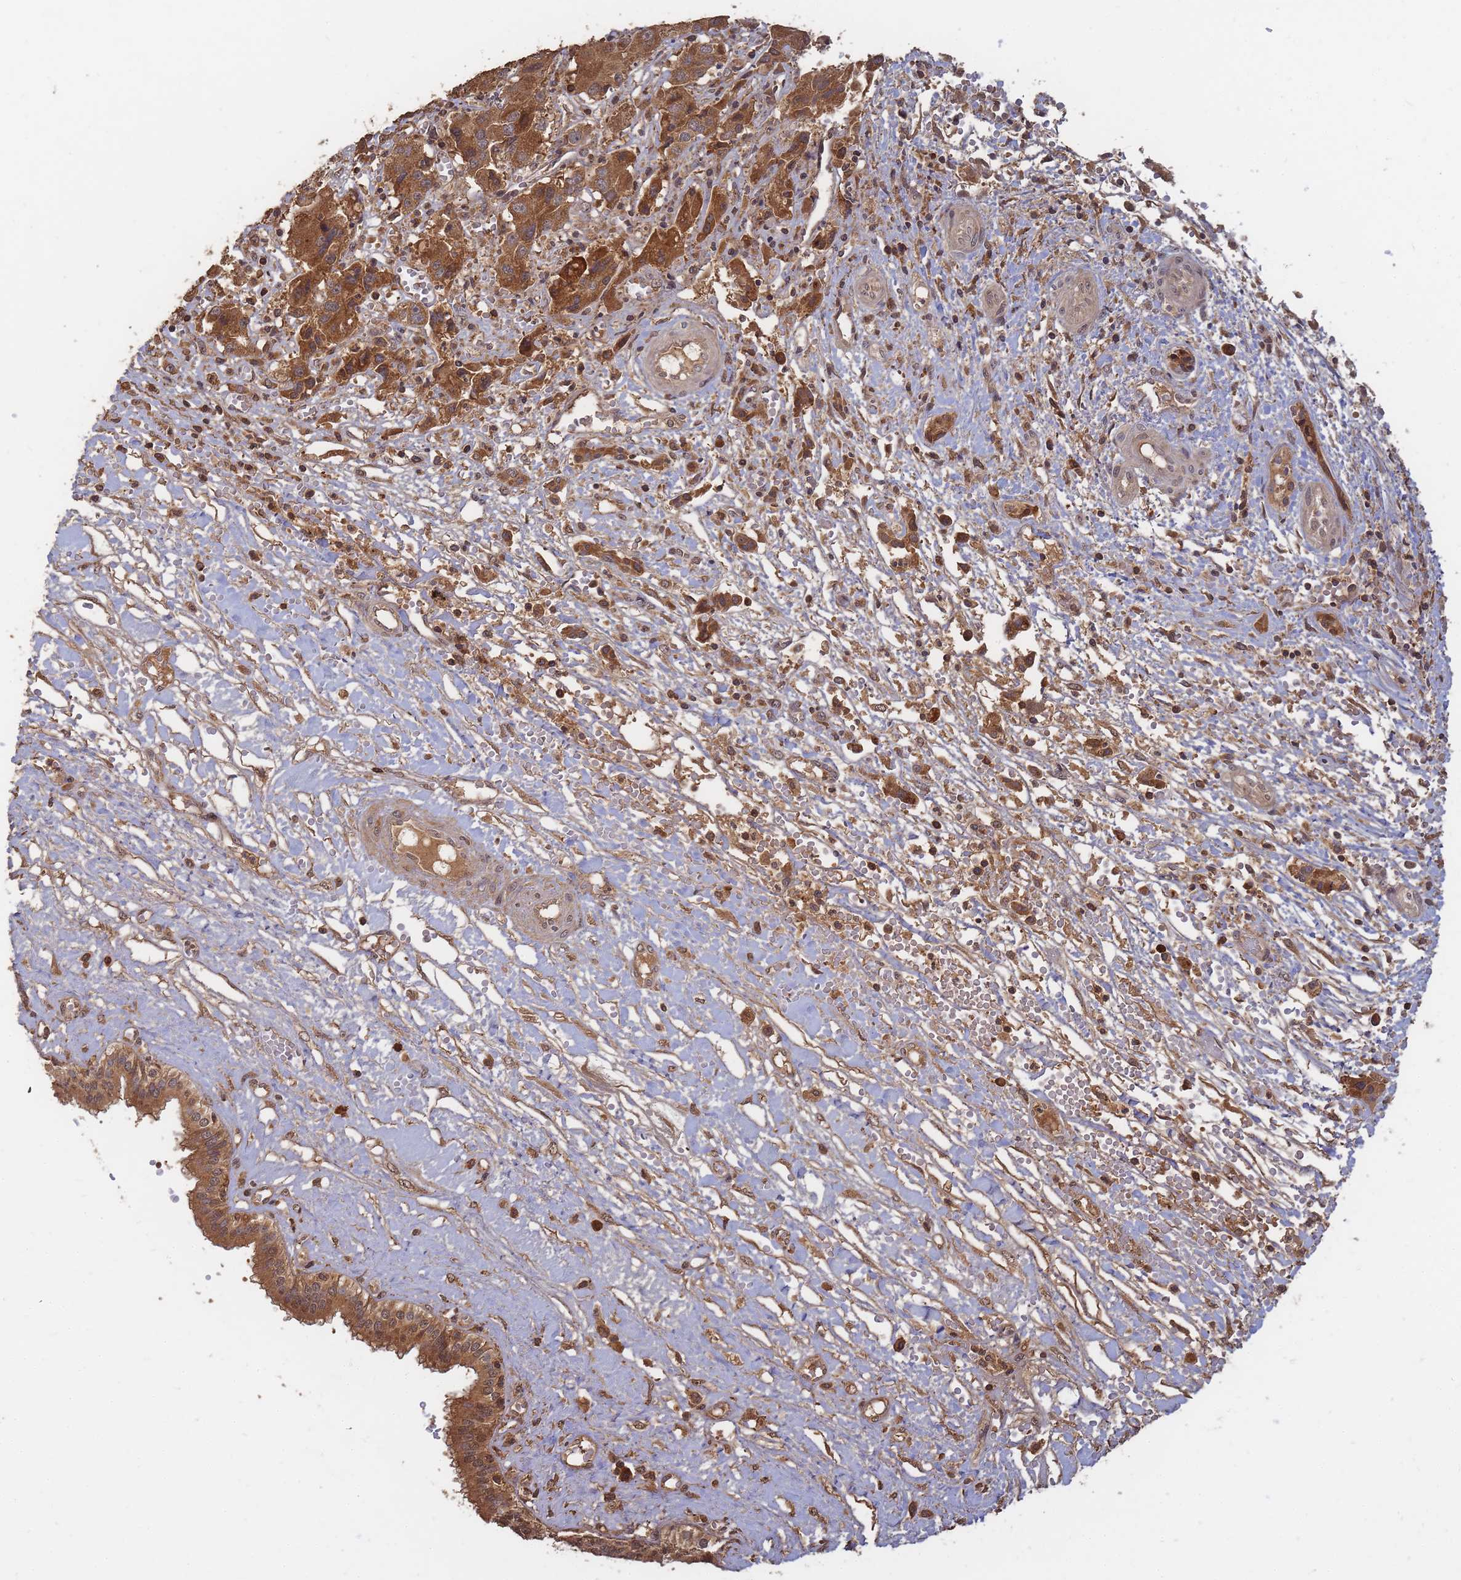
{"staining": {"intensity": "moderate", "quantity": ">75%", "location": "cytoplasmic/membranous,nuclear"}, "tissue": "liver cancer", "cell_type": "Tumor cells", "image_type": "cancer", "snomed": [{"axis": "morphology", "description": "Cholangiocarcinoma"}, {"axis": "topography", "description": "Liver"}], "caption": "Liver cholangiocarcinoma stained with IHC shows moderate cytoplasmic/membranous and nuclear positivity in approximately >75% of tumor cells.", "gene": "ALKBH1", "patient": {"sex": "male", "age": 67}}